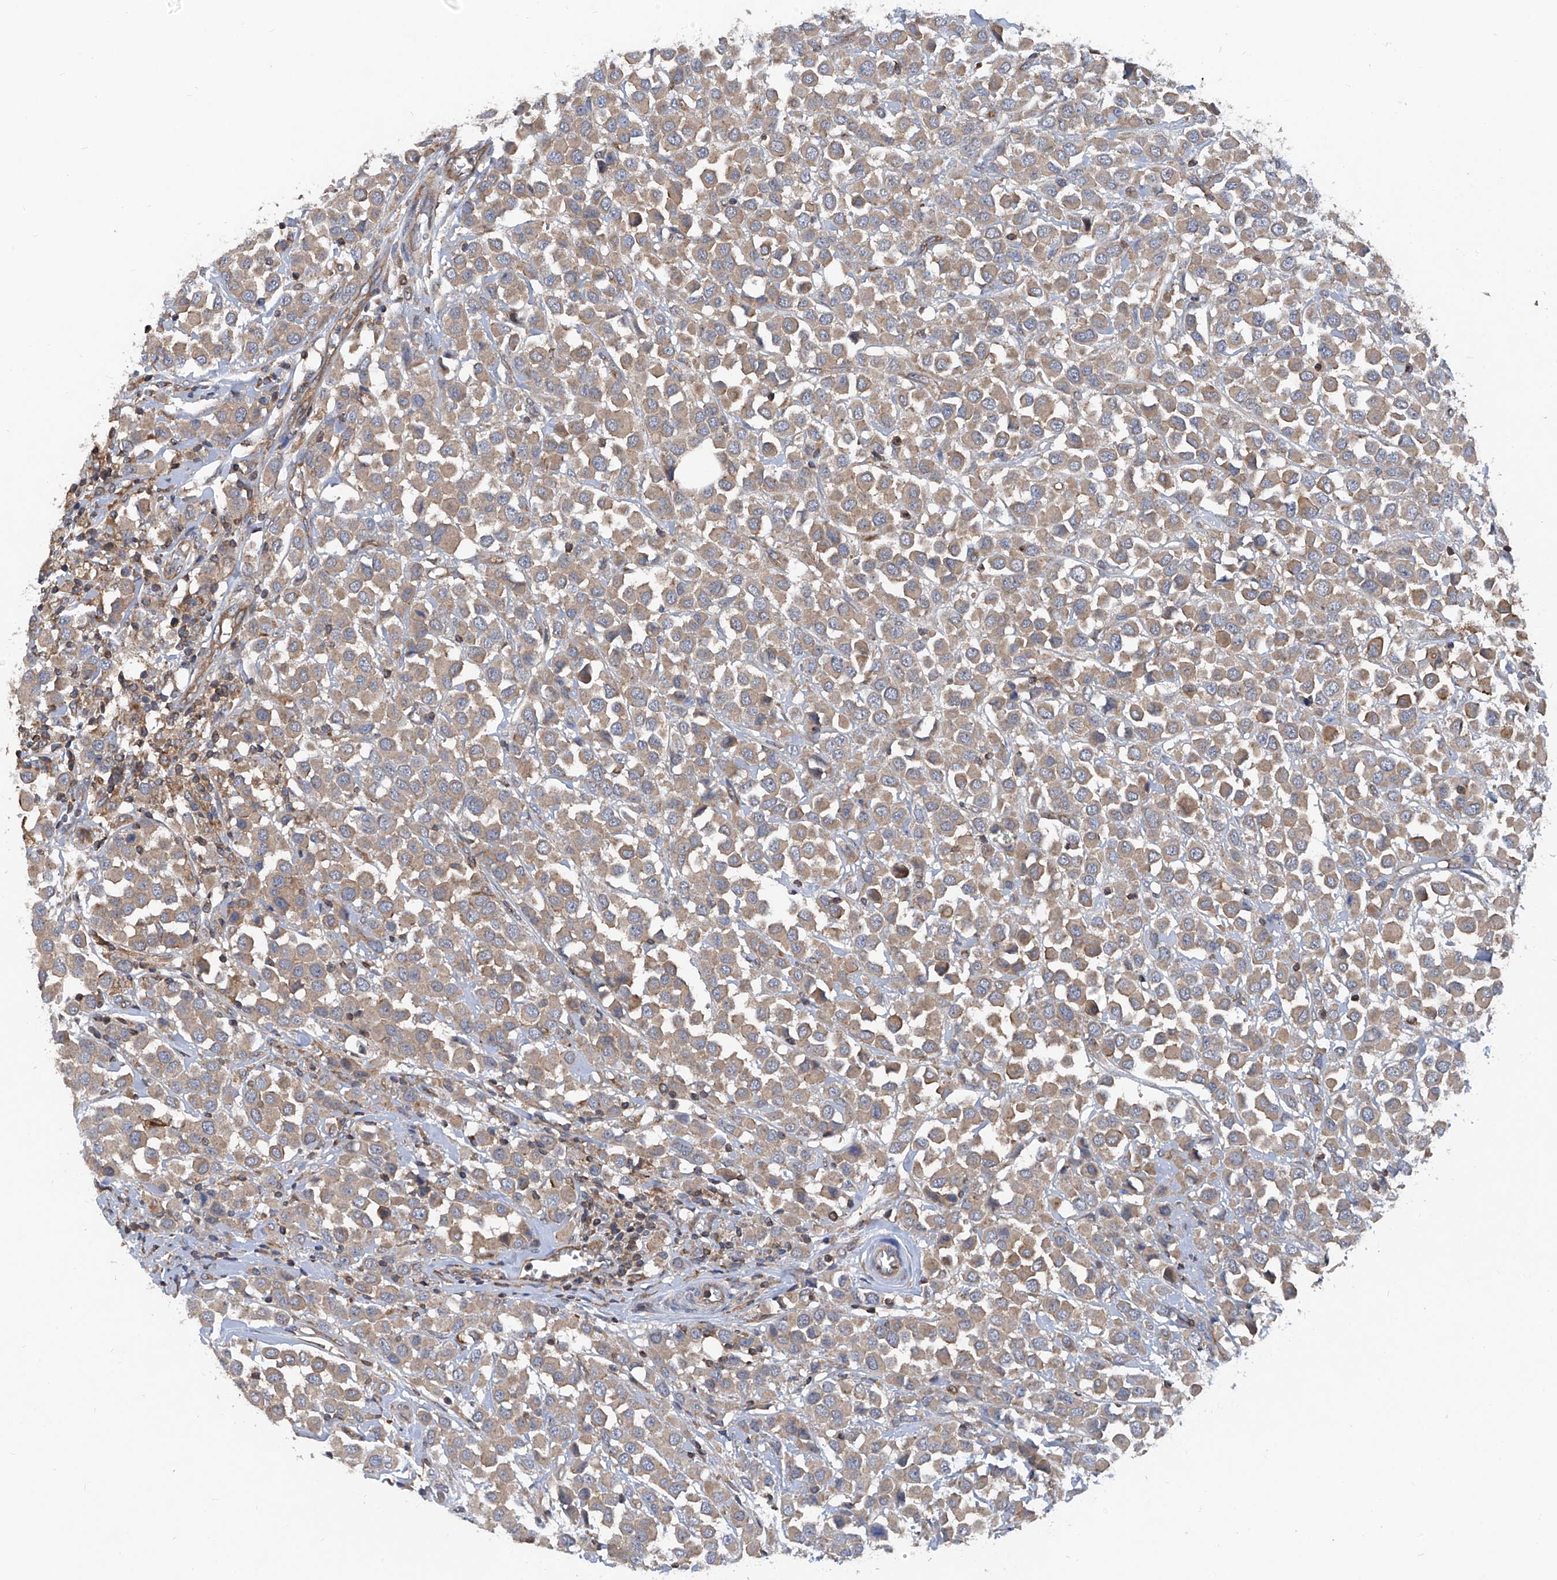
{"staining": {"intensity": "moderate", "quantity": ">75%", "location": "cytoplasmic/membranous"}, "tissue": "breast cancer", "cell_type": "Tumor cells", "image_type": "cancer", "snomed": [{"axis": "morphology", "description": "Duct carcinoma"}, {"axis": "topography", "description": "Breast"}], "caption": "This micrograph demonstrates immunohistochemistry (IHC) staining of breast infiltrating ductal carcinoma, with medium moderate cytoplasmic/membranous positivity in about >75% of tumor cells.", "gene": "TRIM38", "patient": {"sex": "female", "age": 61}}